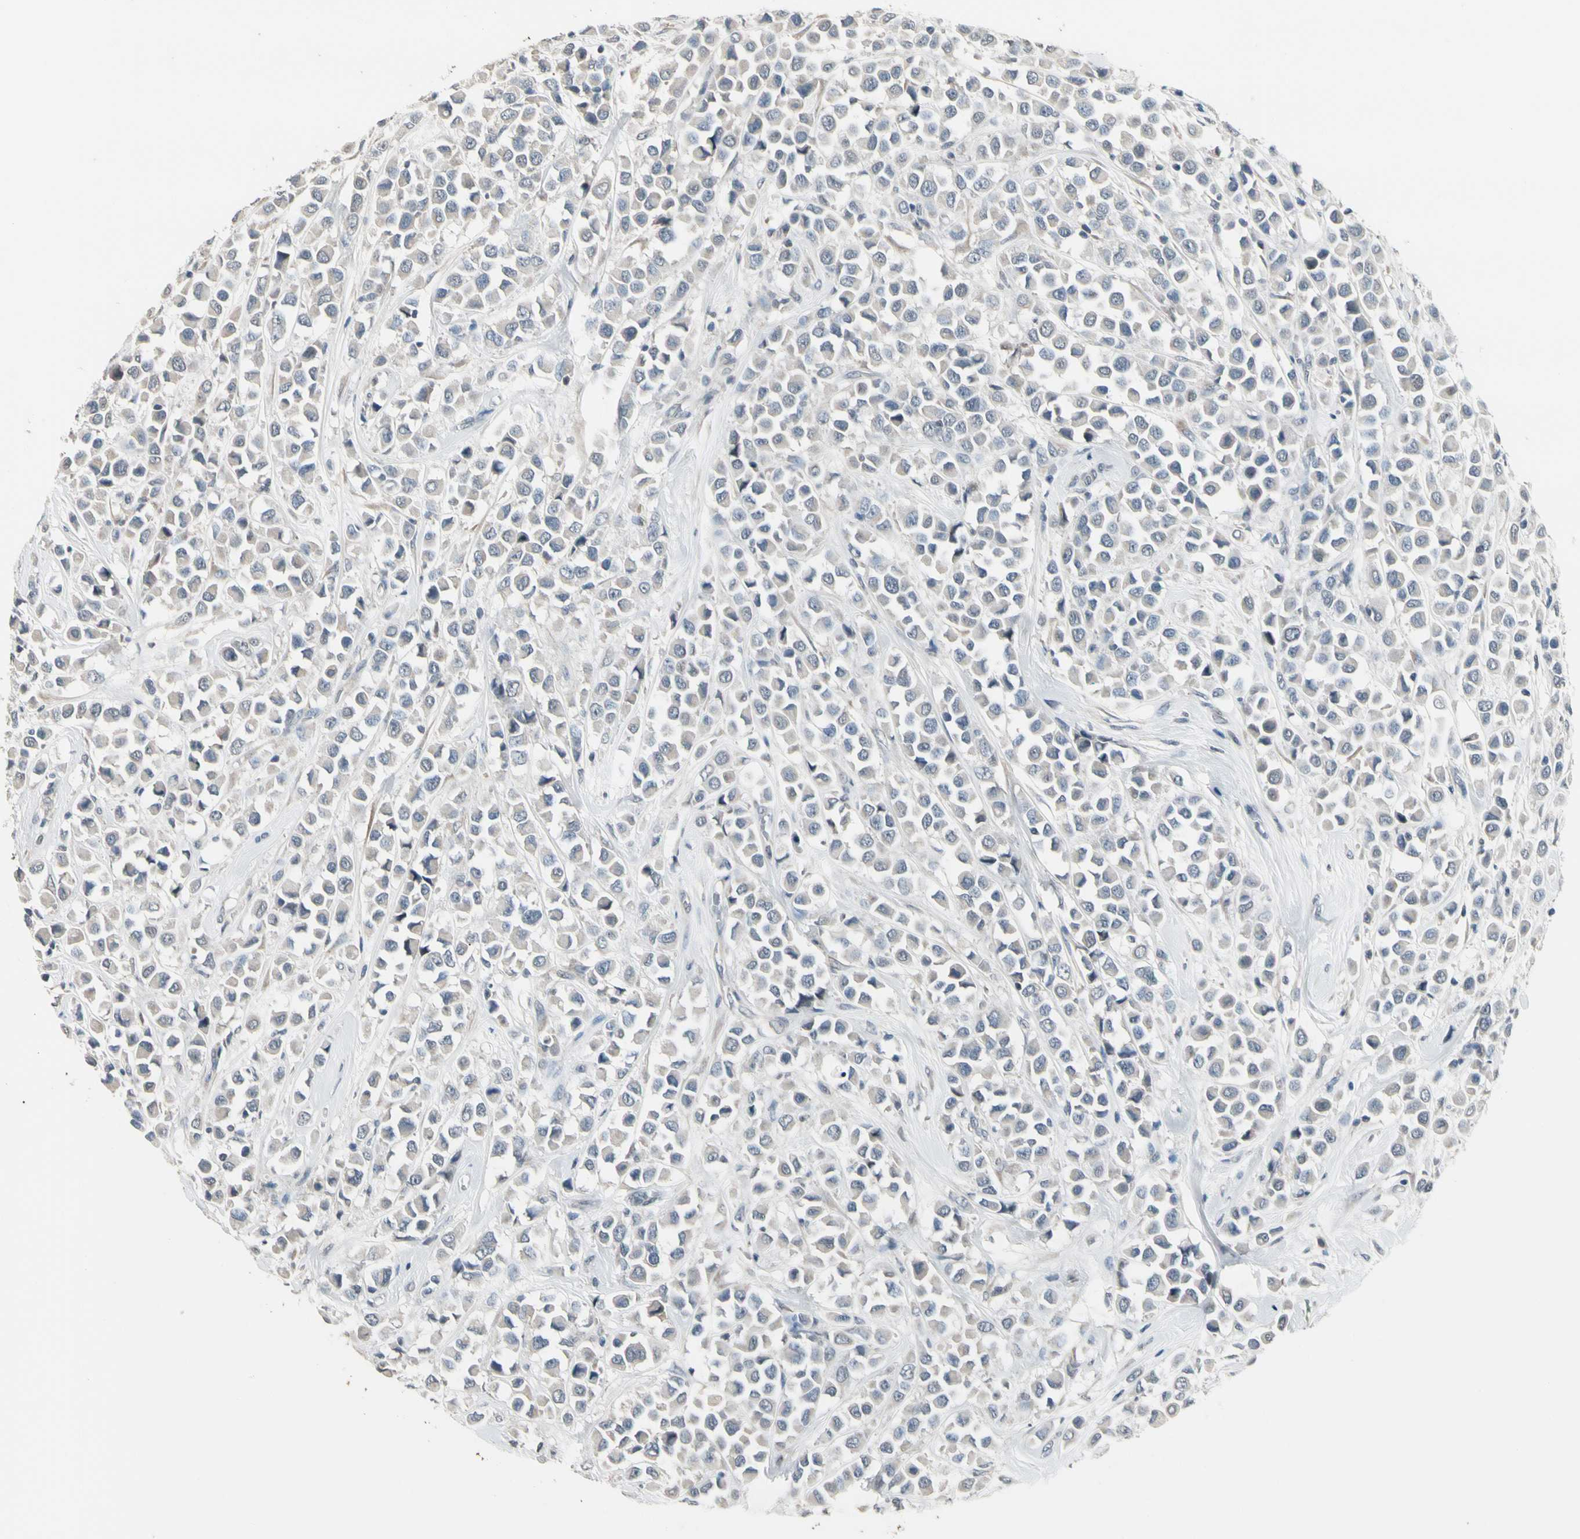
{"staining": {"intensity": "weak", "quantity": ">75%", "location": "cytoplasmic/membranous"}, "tissue": "breast cancer", "cell_type": "Tumor cells", "image_type": "cancer", "snomed": [{"axis": "morphology", "description": "Duct carcinoma"}, {"axis": "topography", "description": "Breast"}], "caption": "Protein expression analysis of human breast invasive ductal carcinoma reveals weak cytoplasmic/membranous positivity in approximately >75% of tumor cells. (brown staining indicates protein expression, while blue staining denotes nuclei).", "gene": "SV2A", "patient": {"sex": "female", "age": 61}}